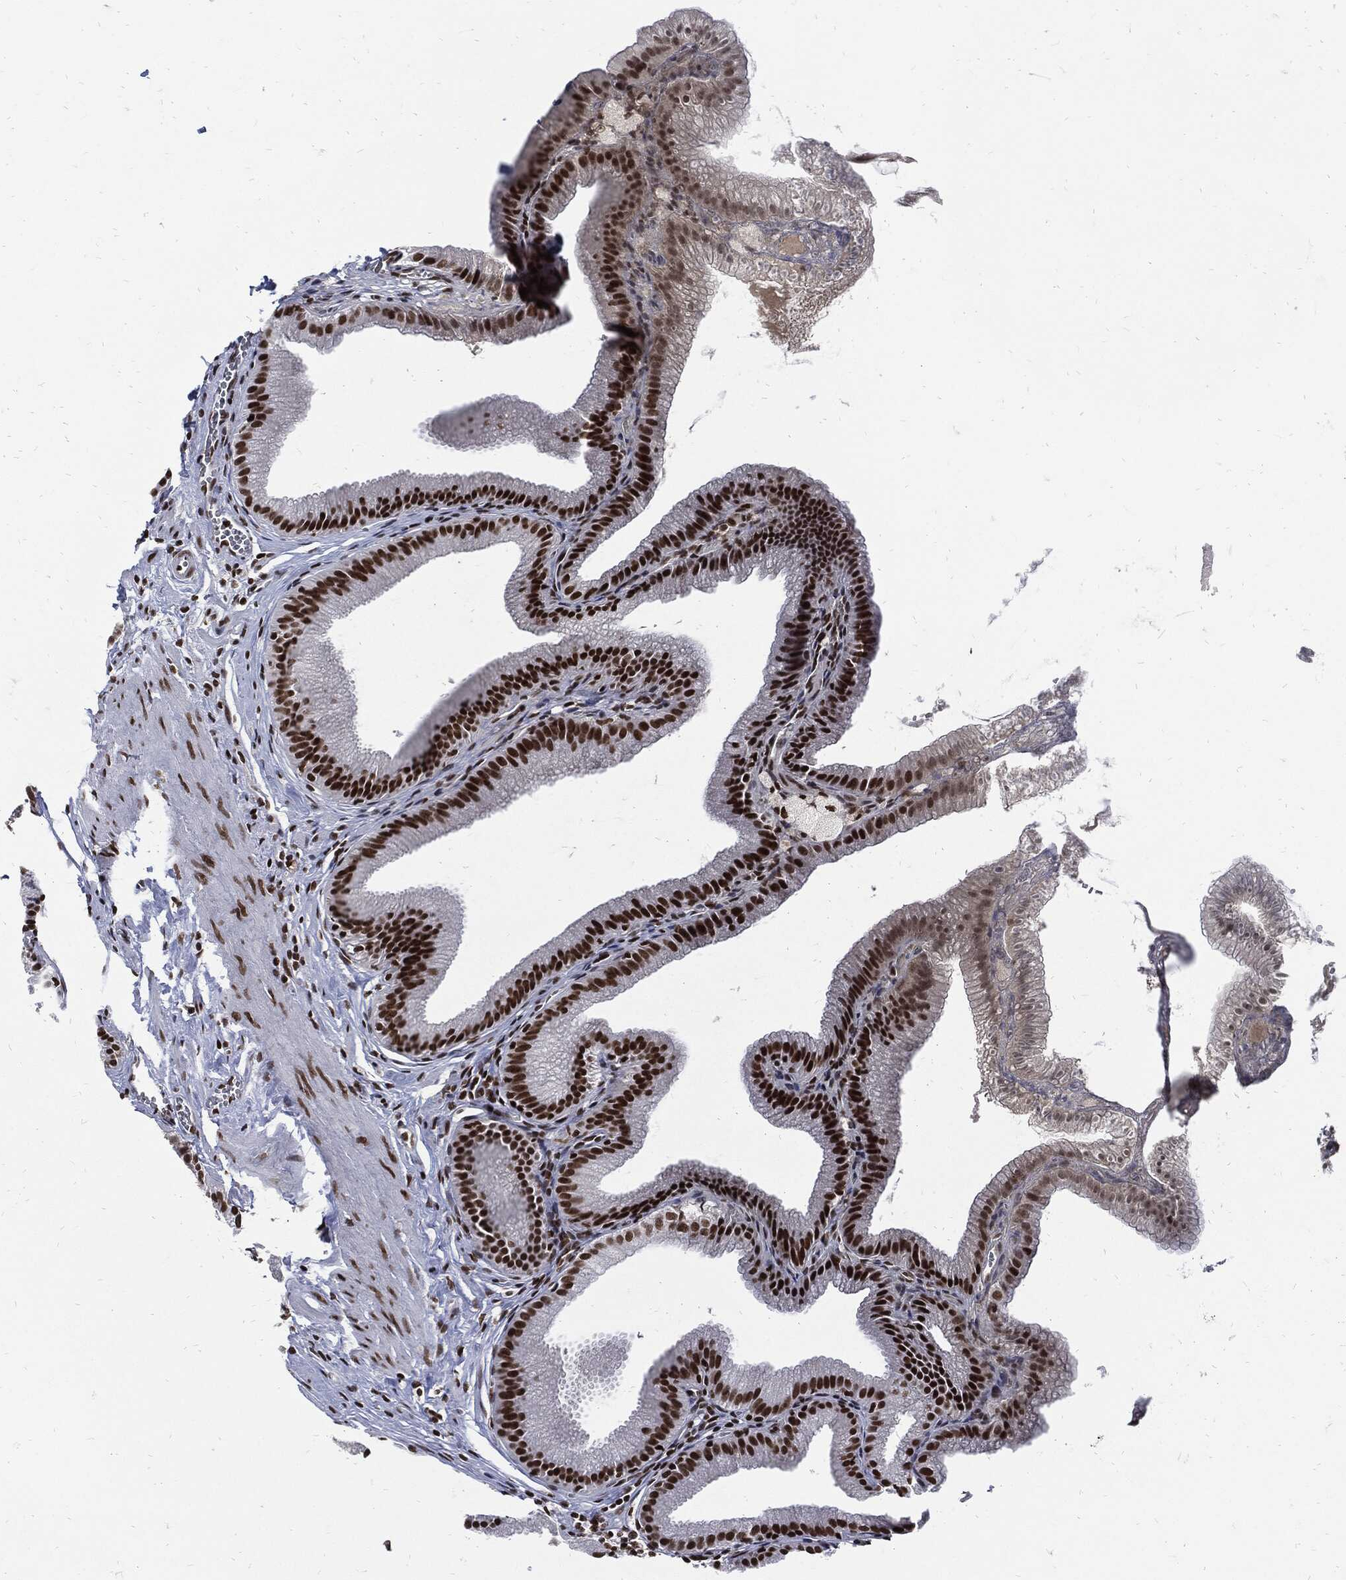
{"staining": {"intensity": "strong", "quantity": ">75%", "location": "nuclear"}, "tissue": "gallbladder", "cell_type": "Glandular cells", "image_type": "normal", "snomed": [{"axis": "morphology", "description": "Normal tissue, NOS"}, {"axis": "topography", "description": "Gallbladder"}], "caption": "Glandular cells reveal strong nuclear positivity in about >75% of cells in unremarkable gallbladder. (Brightfield microscopy of DAB IHC at high magnification).", "gene": "TERF2", "patient": {"sex": "male", "age": 38}}